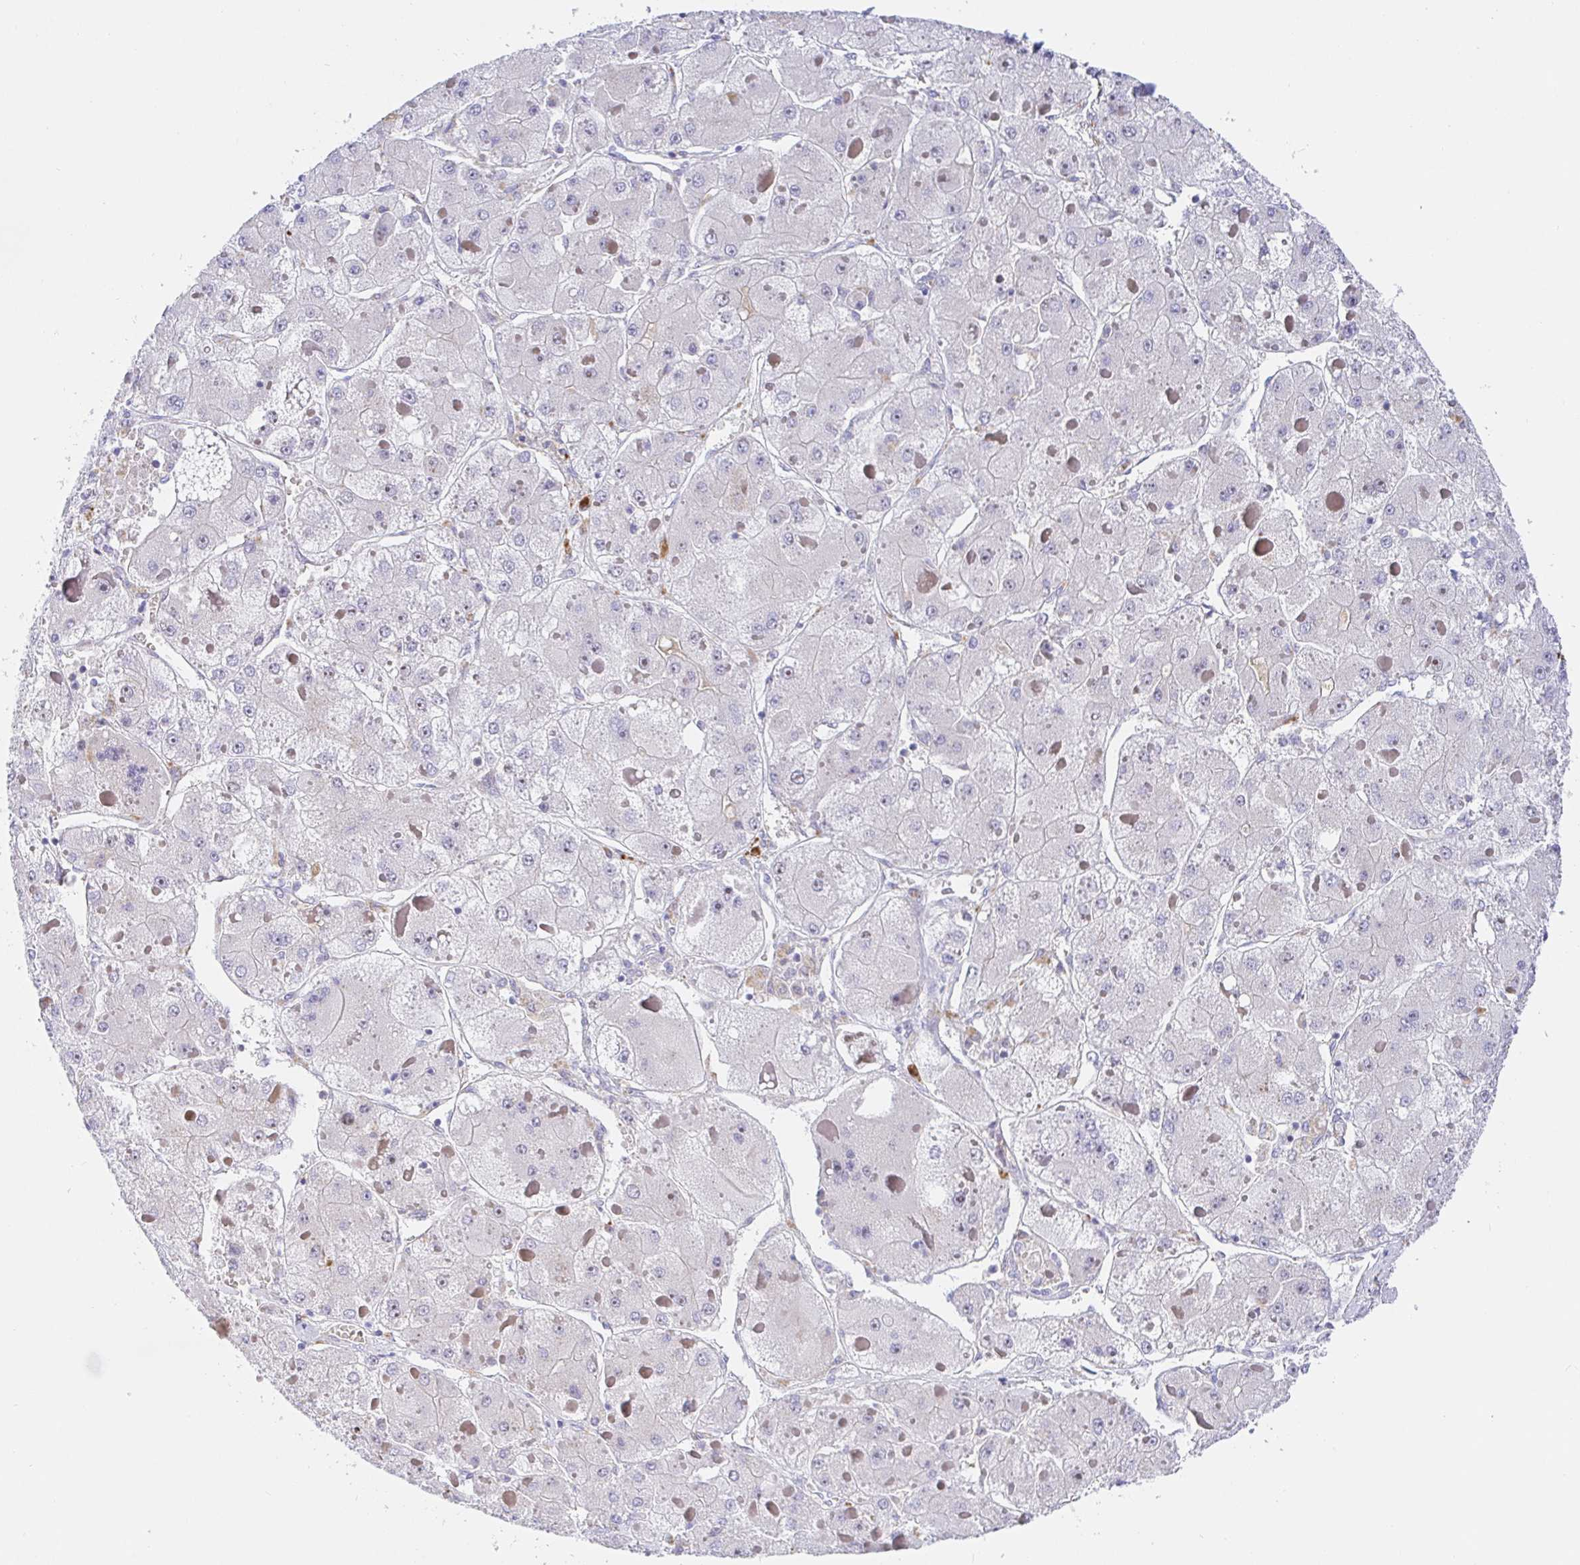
{"staining": {"intensity": "negative", "quantity": "none", "location": "none"}, "tissue": "liver cancer", "cell_type": "Tumor cells", "image_type": "cancer", "snomed": [{"axis": "morphology", "description": "Carcinoma, Hepatocellular, NOS"}, {"axis": "topography", "description": "Liver"}], "caption": "Human liver cancer stained for a protein using immunohistochemistry reveals no expression in tumor cells.", "gene": "TIMELESS", "patient": {"sex": "female", "age": 73}}